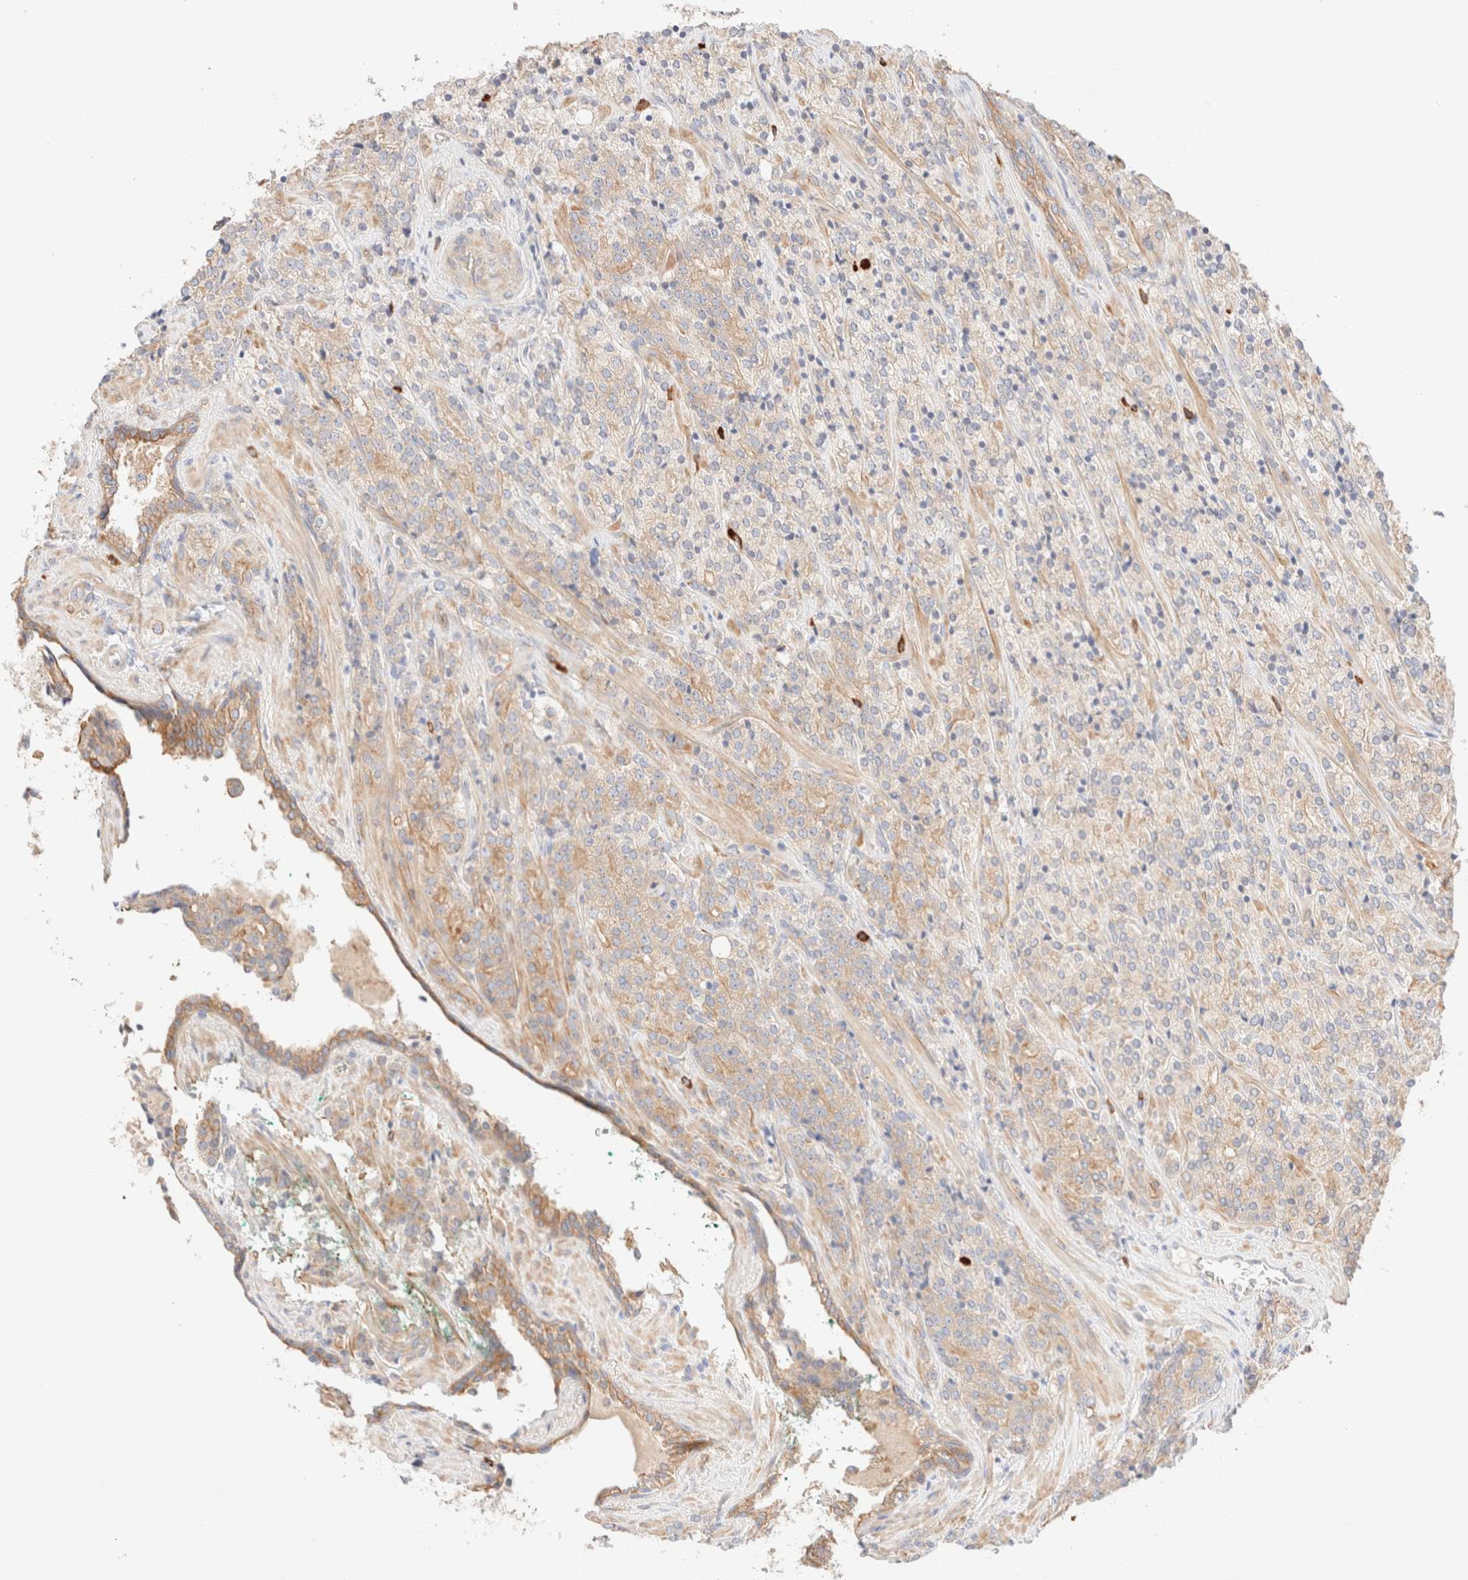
{"staining": {"intensity": "weak", "quantity": ">75%", "location": "cytoplasmic/membranous"}, "tissue": "prostate cancer", "cell_type": "Tumor cells", "image_type": "cancer", "snomed": [{"axis": "morphology", "description": "Adenocarcinoma, High grade"}, {"axis": "topography", "description": "Prostate"}], "caption": "Prostate cancer stained with a protein marker demonstrates weak staining in tumor cells.", "gene": "NIBAN2", "patient": {"sex": "male", "age": 71}}